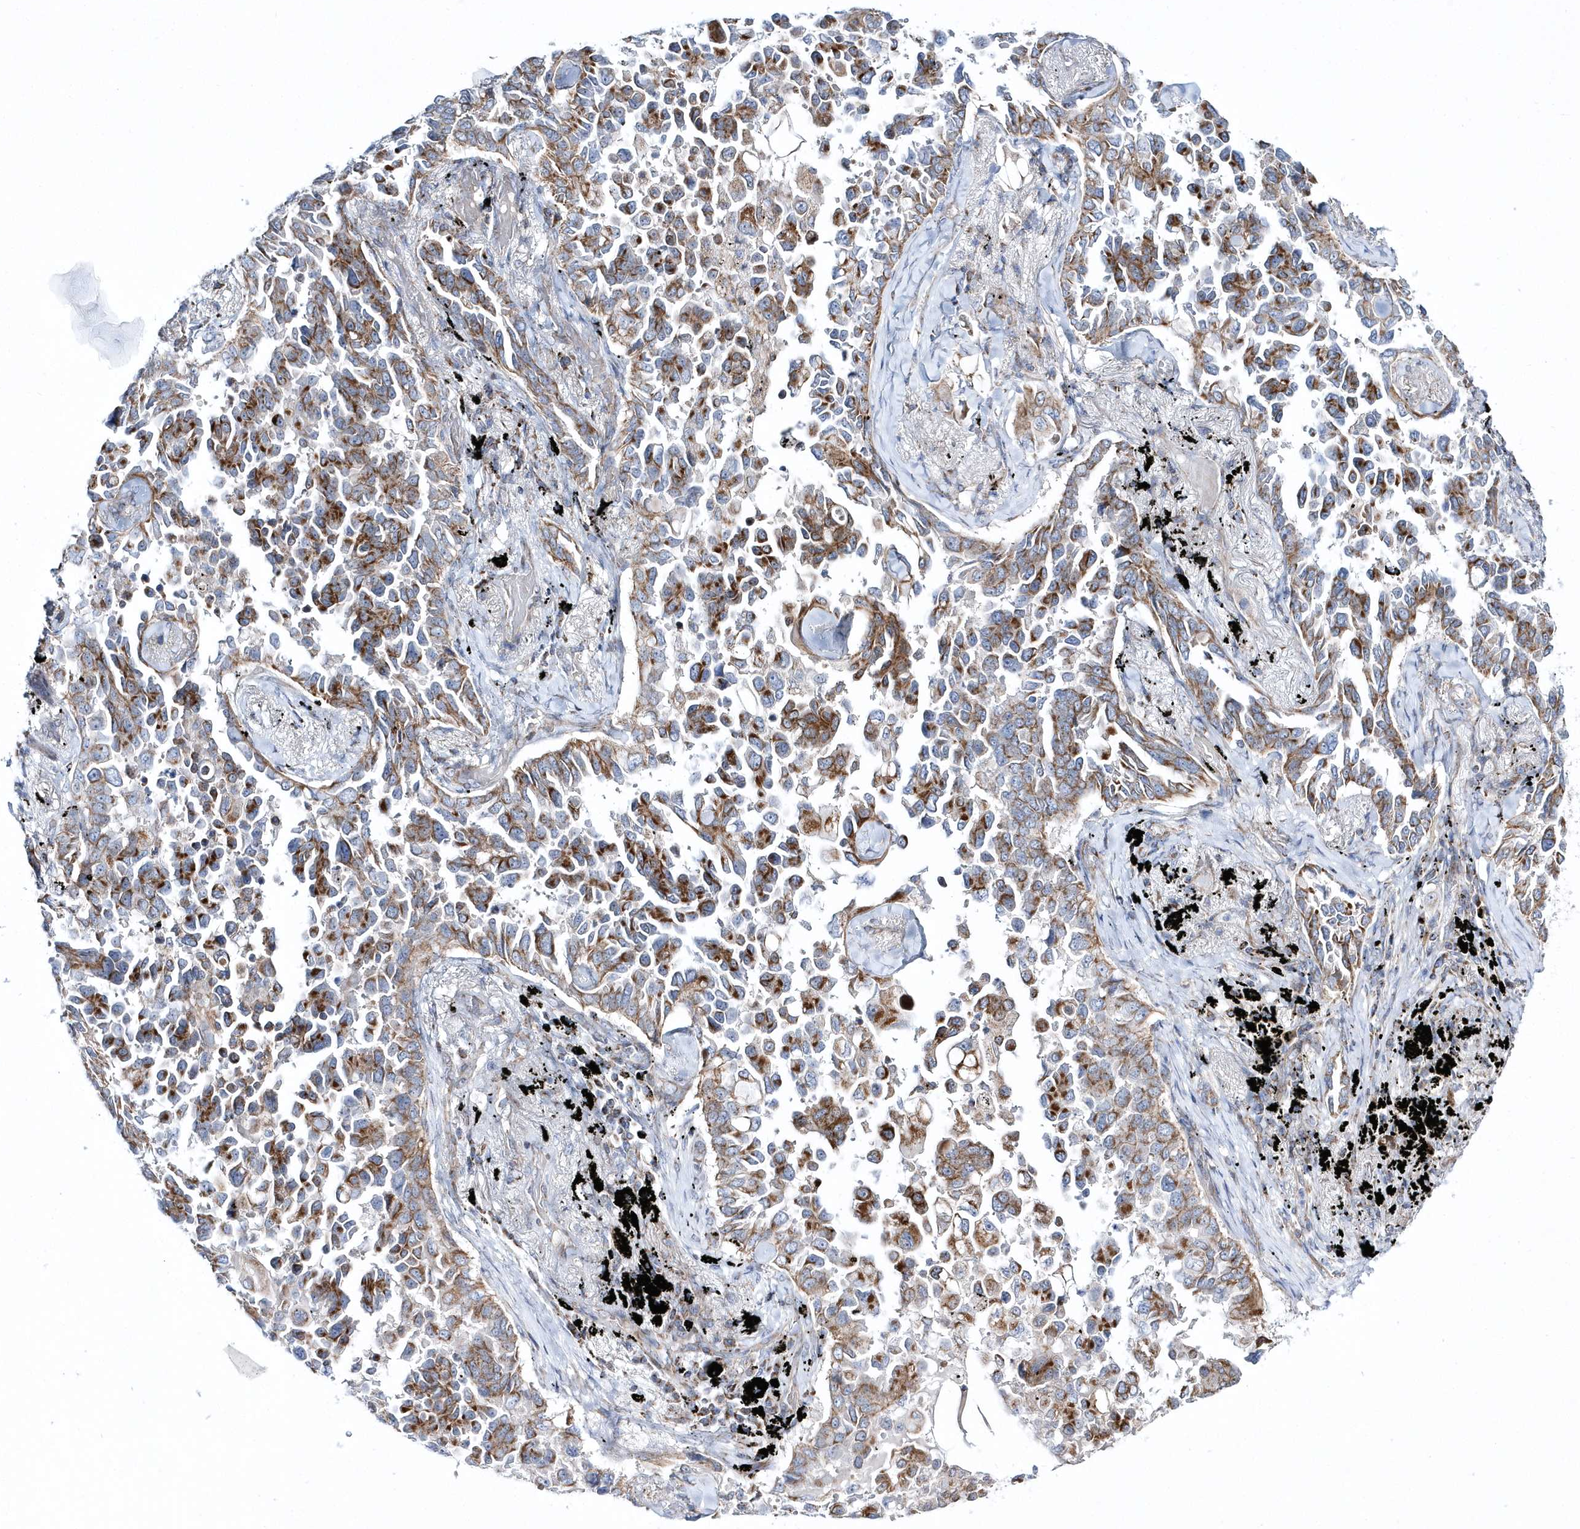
{"staining": {"intensity": "moderate", "quantity": ">75%", "location": "cytoplasmic/membranous"}, "tissue": "lung cancer", "cell_type": "Tumor cells", "image_type": "cancer", "snomed": [{"axis": "morphology", "description": "Adenocarcinoma, NOS"}, {"axis": "topography", "description": "Lung"}], "caption": "There is medium levels of moderate cytoplasmic/membranous staining in tumor cells of lung cancer (adenocarcinoma), as demonstrated by immunohistochemical staining (brown color).", "gene": "OPA1", "patient": {"sex": "female", "age": 67}}